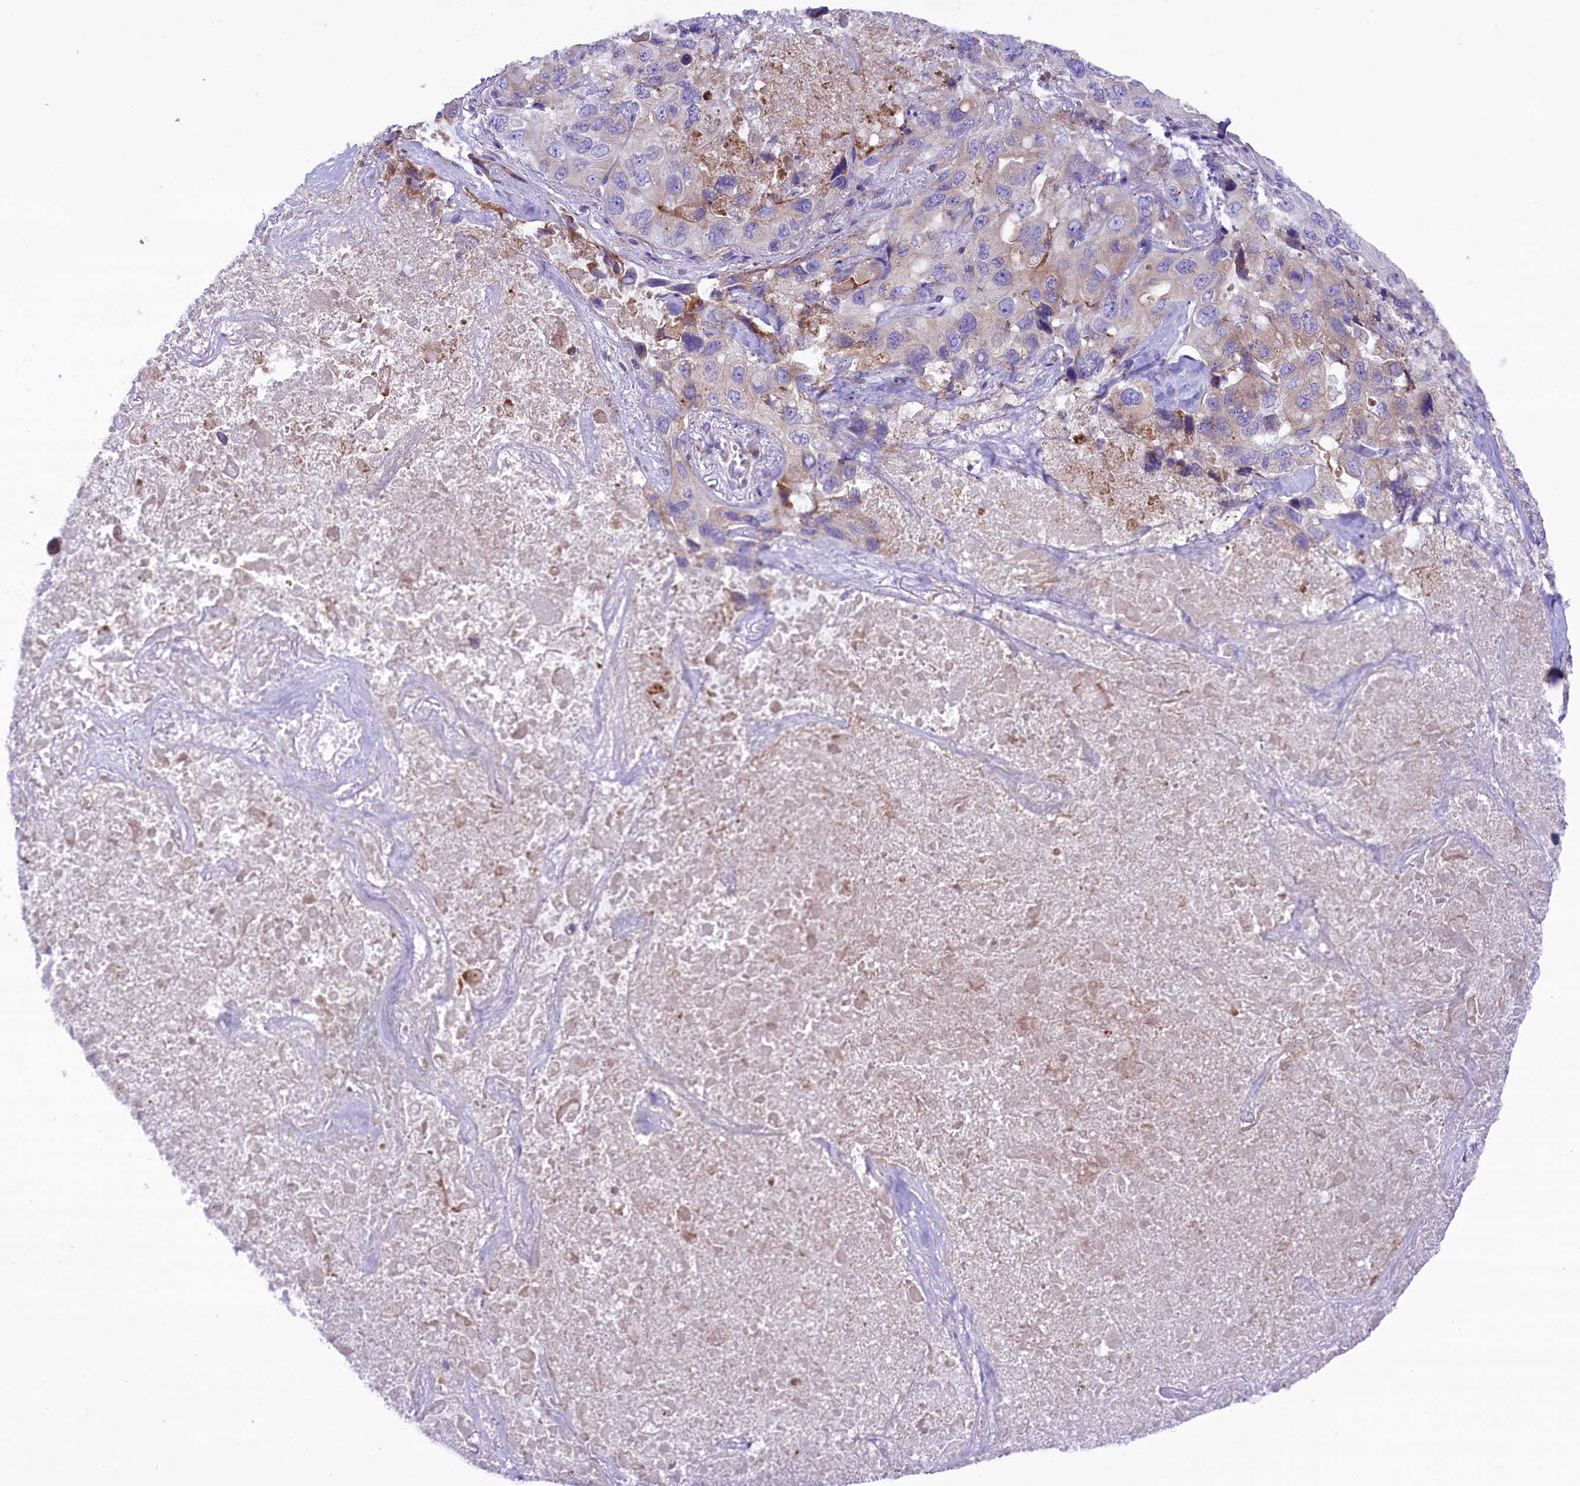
{"staining": {"intensity": "weak", "quantity": "25%-75%", "location": "cytoplasmic/membranous"}, "tissue": "lung cancer", "cell_type": "Tumor cells", "image_type": "cancer", "snomed": [{"axis": "morphology", "description": "Squamous cell carcinoma, NOS"}, {"axis": "topography", "description": "Lung"}], "caption": "A brown stain highlights weak cytoplasmic/membranous staining of a protein in human squamous cell carcinoma (lung) tumor cells. (Stains: DAB (3,3'-diaminobenzidine) in brown, nuclei in blue, Microscopy: brightfield microscopy at high magnification).", "gene": "PTPRU", "patient": {"sex": "female", "age": 73}}